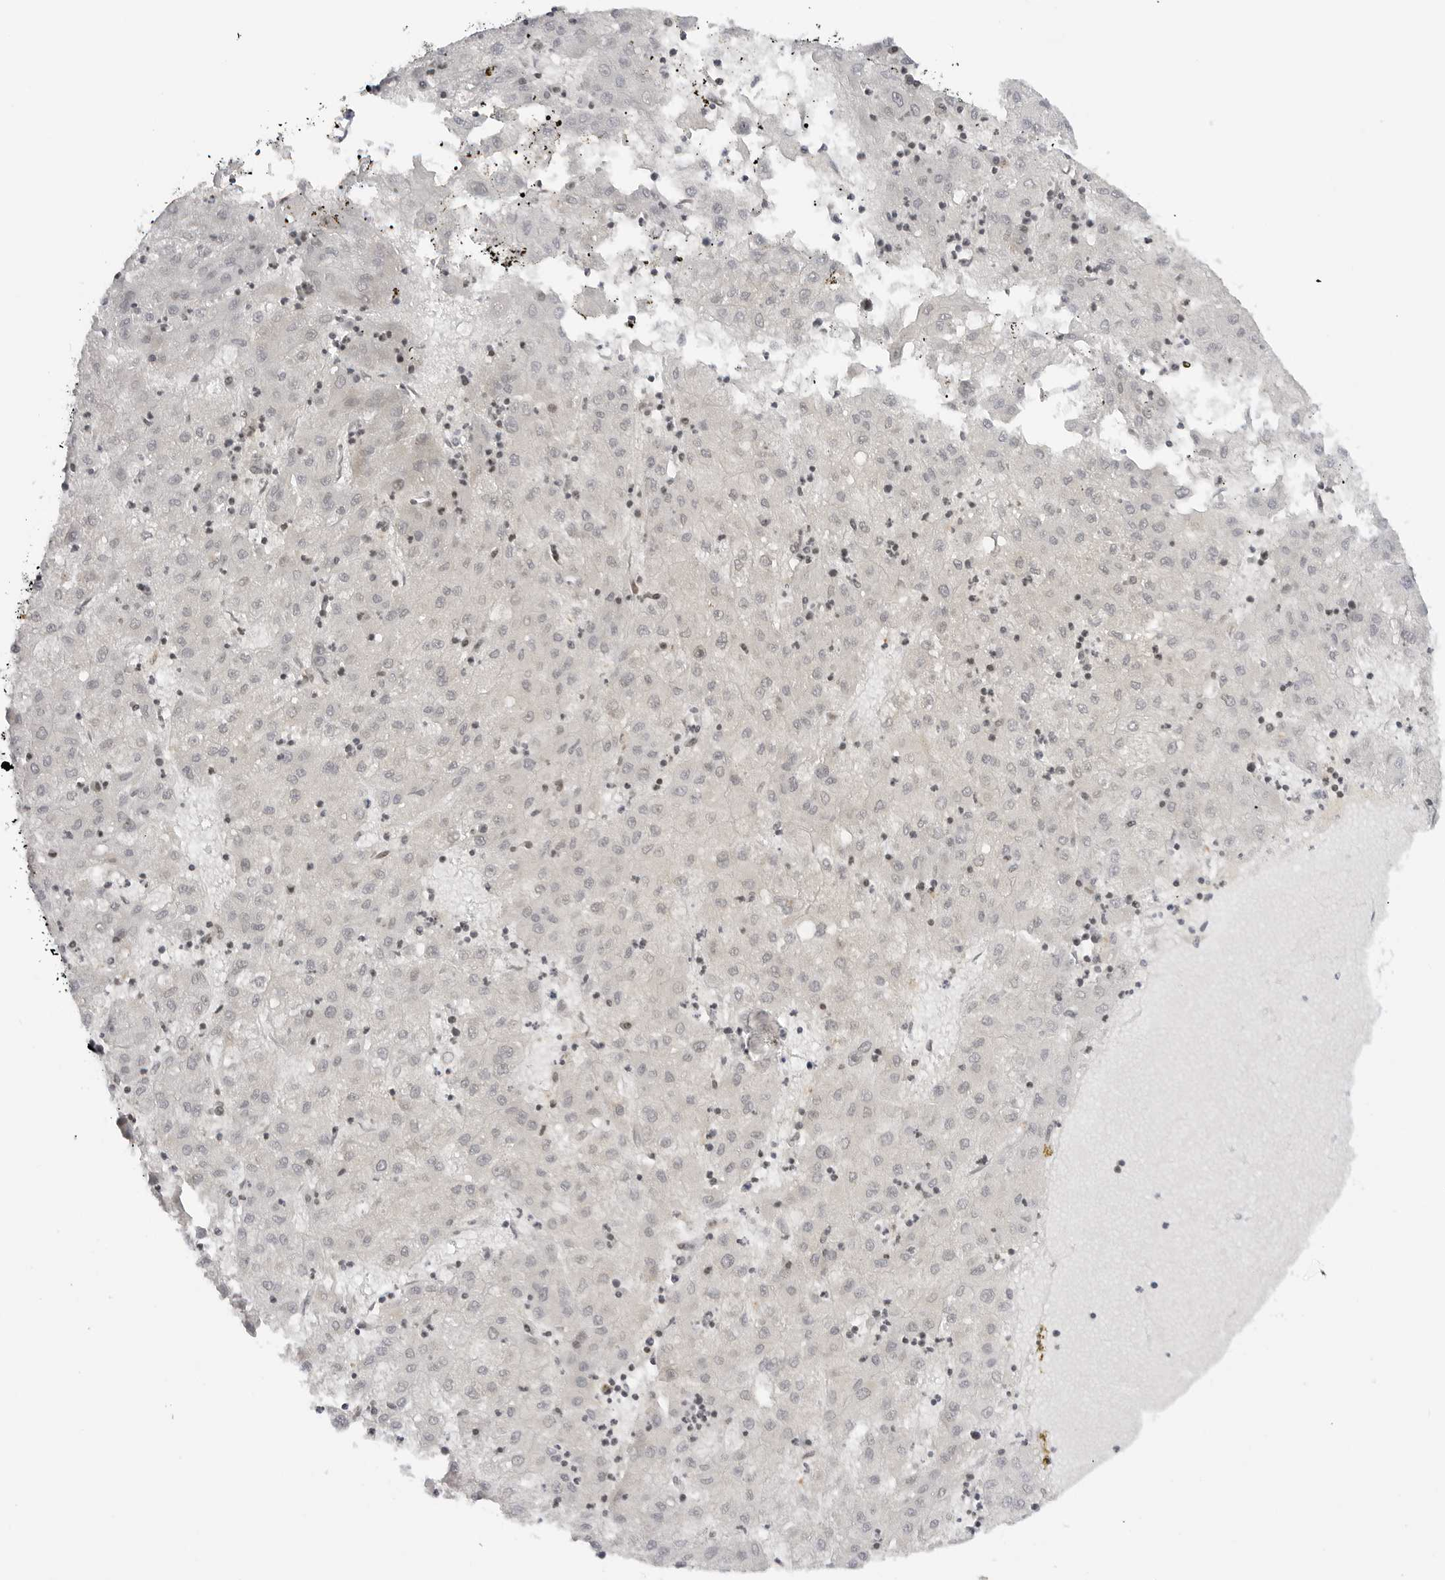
{"staining": {"intensity": "negative", "quantity": "none", "location": "none"}, "tissue": "liver cancer", "cell_type": "Tumor cells", "image_type": "cancer", "snomed": [{"axis": "morphology", "description": "Carcinoma, Hepatocellular, NOS"}, {"axis": "topography", "description": "Liver"}], "caption": "There is no significant expression in tumor cells of liver cancer (hepatocellular carcinoma).", "gene": "MAP2K5", "patient": {"sex": "male", "age": 72}}